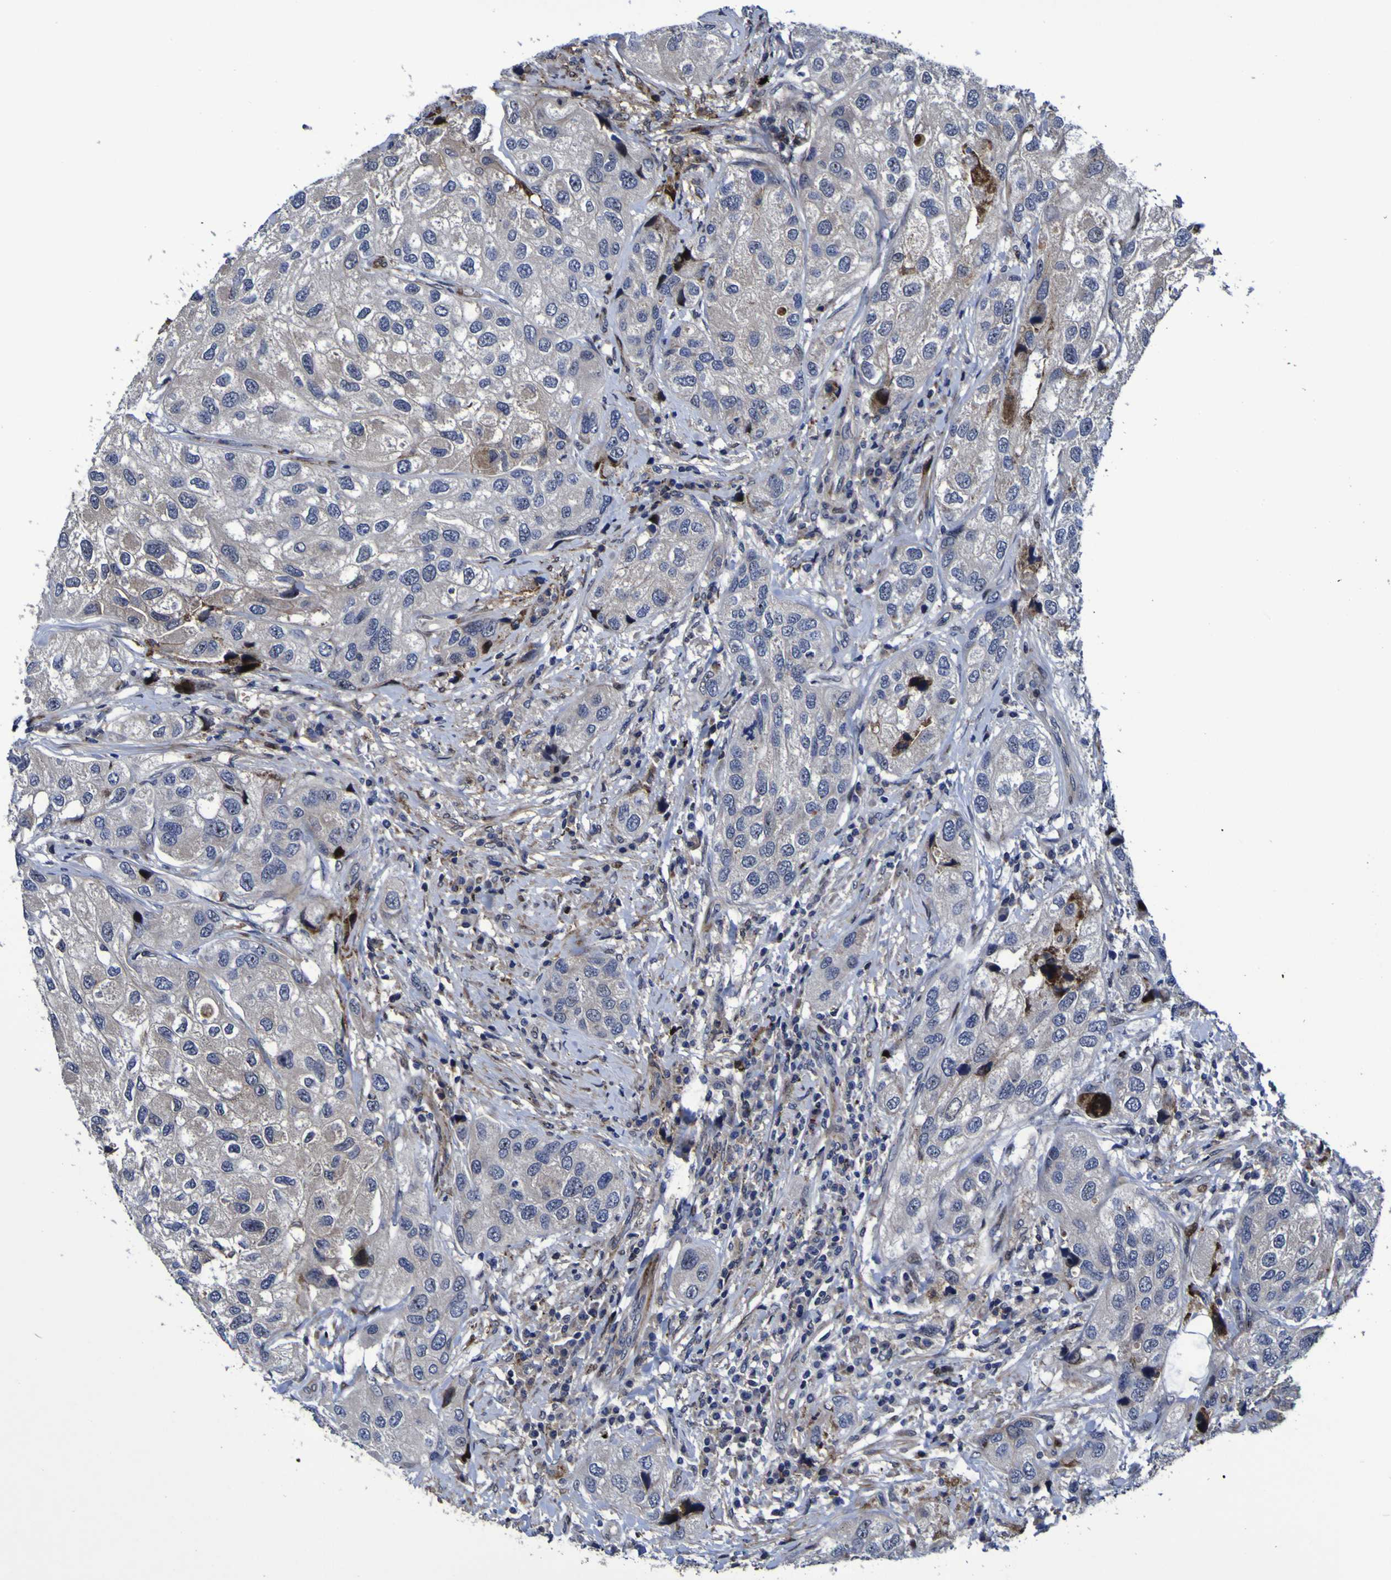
{"staining": {"intensity": "strong", "quantity": "<25%", "location": "cytoplasmic/membranous,nuclear"}, "tissue": "urothelial cancer", "cell_type": "Tumor cells", "image_type": "cancer", "snomed": [{"axis": "morphology", "description": "Urothelial carcinoma, High grade"}, {"axis": "topography", "description": "Urinary bladder"}], "caption": "DAB immunohistochemical staining of human high-grade urothelial carcinoma displays strong cytoplasmic/membranous and nuclear protein expression in about <25% of tumor cells.", "gene": "MGLL", "patient": {"sex": "female", "age": 64}}